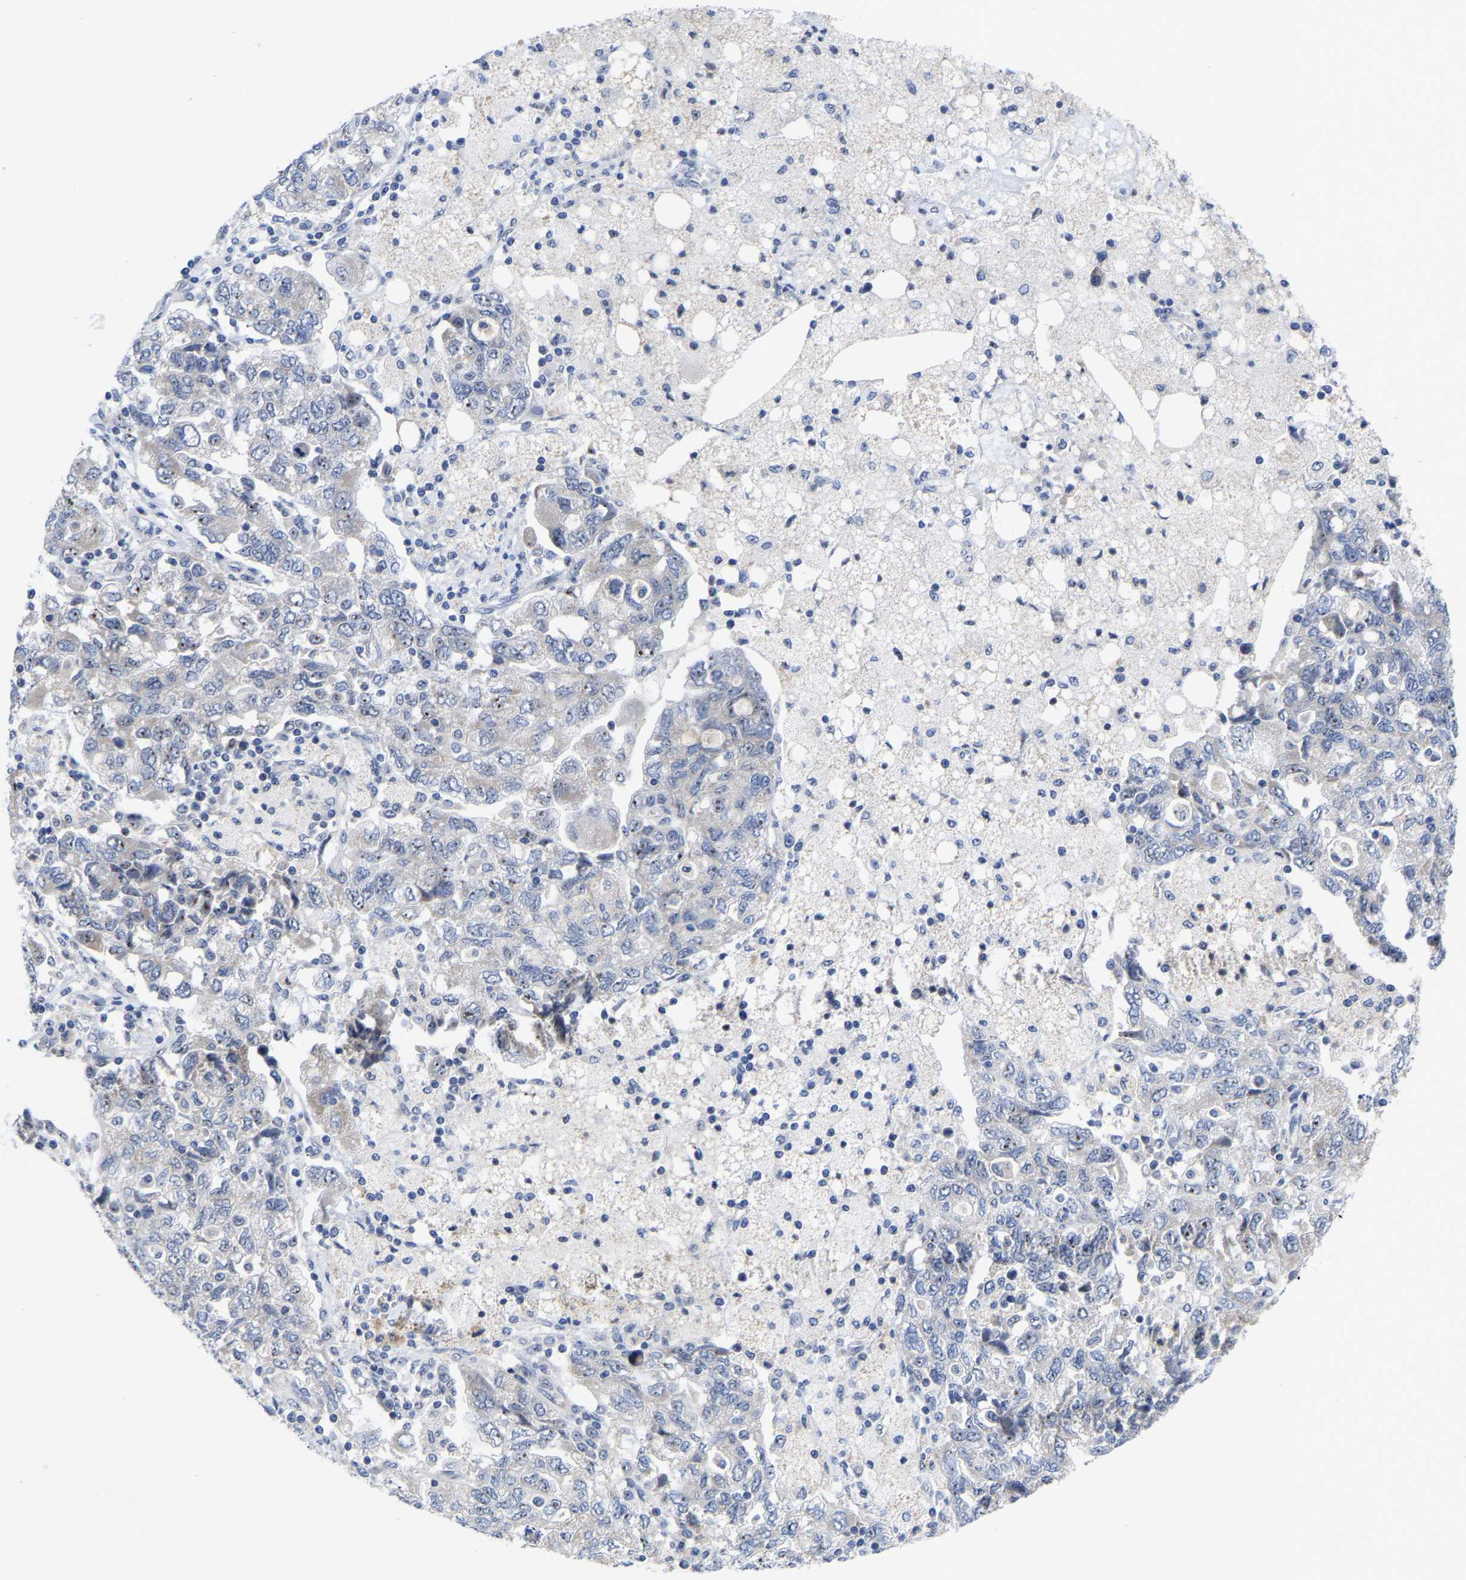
{"staining": {"intensity": "negative", "quantity": "none", "location": "none"}, "tissue": "ovarian cancer", "cell_type": "Tumor cells", "image_type": "cancer", "snomed": [{"axis": "morphology", "description": "Carcinoma, NOS"}, {"axis": "morphology", "description": "Cystadenocarcinoma, serous, NOS"}, {"axis": "topography", "description": "Ovary"}], "caption": "An immunohistochemistry (IHC) histopathology image of serous cystadenocarcinoma (ovarian) is shown. There is no staining in tumor cells of serous cystadenocarcinoma (ovarian). The staining is performed using DAB (3,3'-diaminobenzidine) brown chromogen with nuclei counter-stained in using hematoxylin.", "gene": "NLE1", "patient": {"sex": "female", "age": 69}}